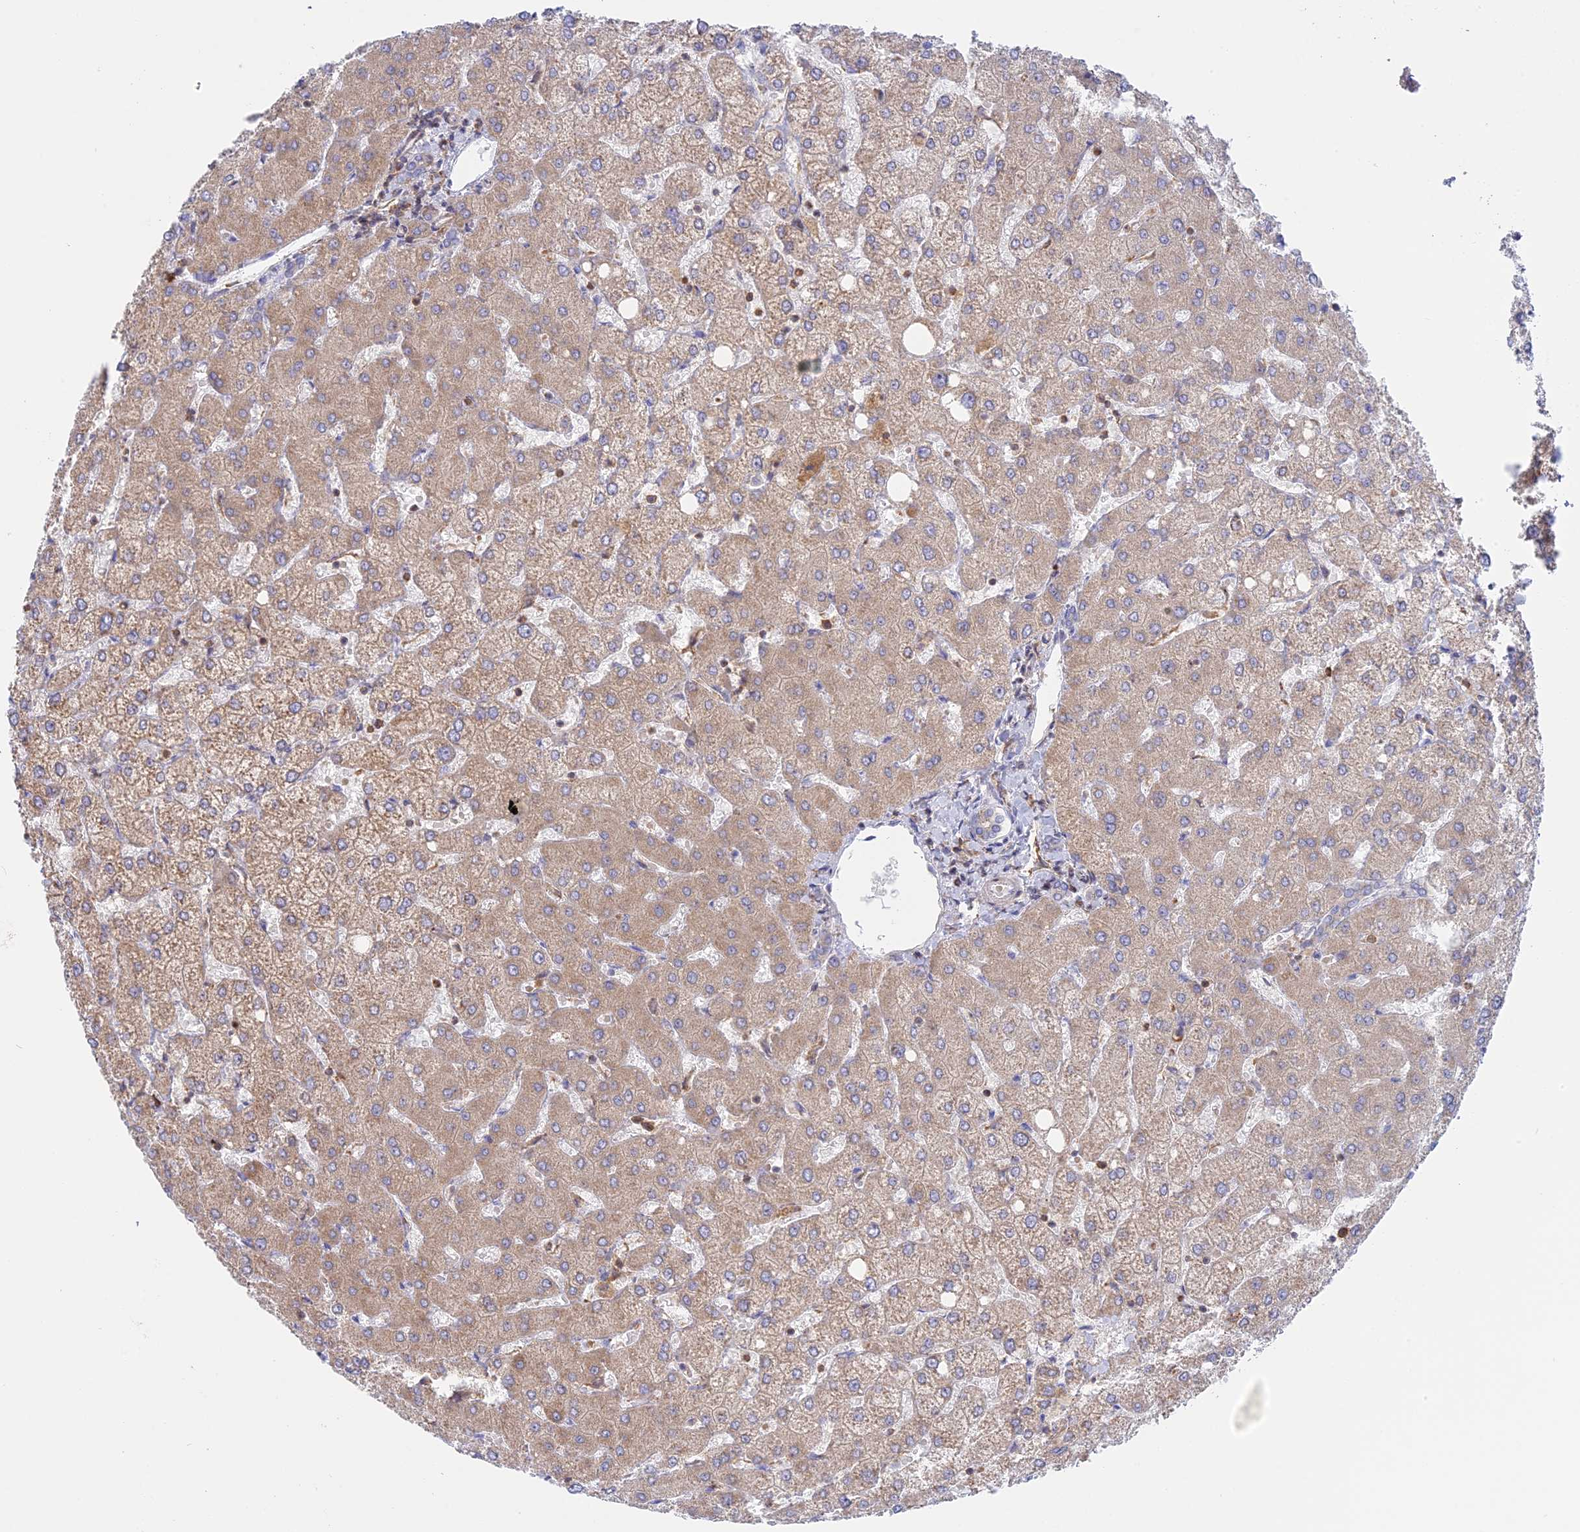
{"staining": {"intensity": "negative", "quantity": "none", "location": "none"}, "tissue": "liver", "cell_type": "Cholangiocytes", "image_type": "normal", "snomed": [{"axis": "morphology", "description": "Normal tissue, NOS"}, {"axis": "topography", "description": "Liver"}], "caption": "This histopathology image is of benign liver stained with immunohistochemistry to label a protein in brown with the nuclei are counter-stained blue. There is no positivity in cholangiocytes.", "gene": "GMIP", "patient": {"sex": "female", "age": 54}}